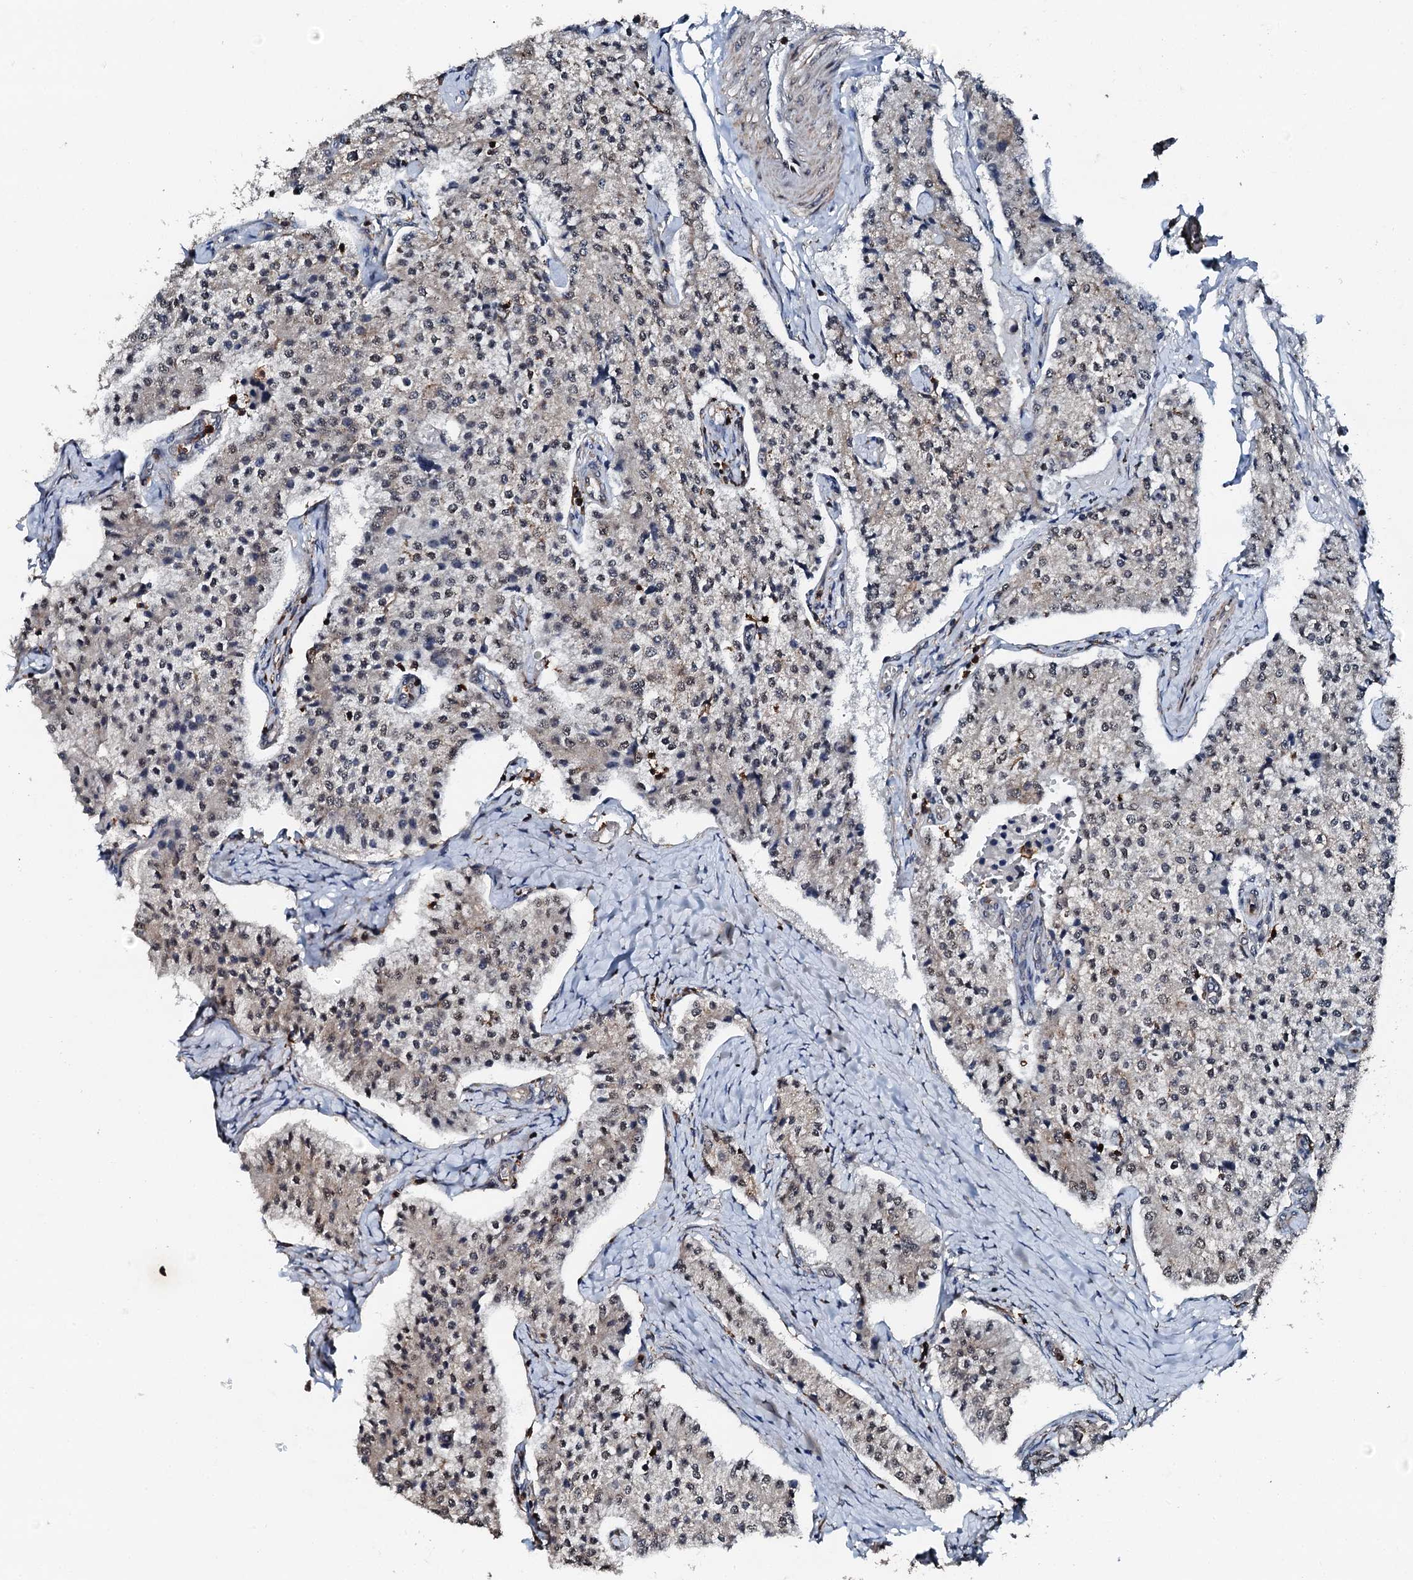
{"staining": {"intensity": "weak", "quantity": "<25%", "location": "cytoplasmic/membranous"}, "tissue": "carcinoid", "cell_type": "Tumor cells", "image_type": "cancer", "snomed": [{"axis": "morphology", "description": "Carcinoid, malignant, NOS"}, {"axis": "topography", "description": "Colon"}], "caption": "A photomicrograph of carcinoid stained for a protein demonstrates no brown staining in tumor cells. (Stains: DAB IHC with hematoxylin counter stain, Microscopy: brightfield microscopy at high magnification).", "gene": "EDC4", "patient": {"sex": "female", "age": 52}}